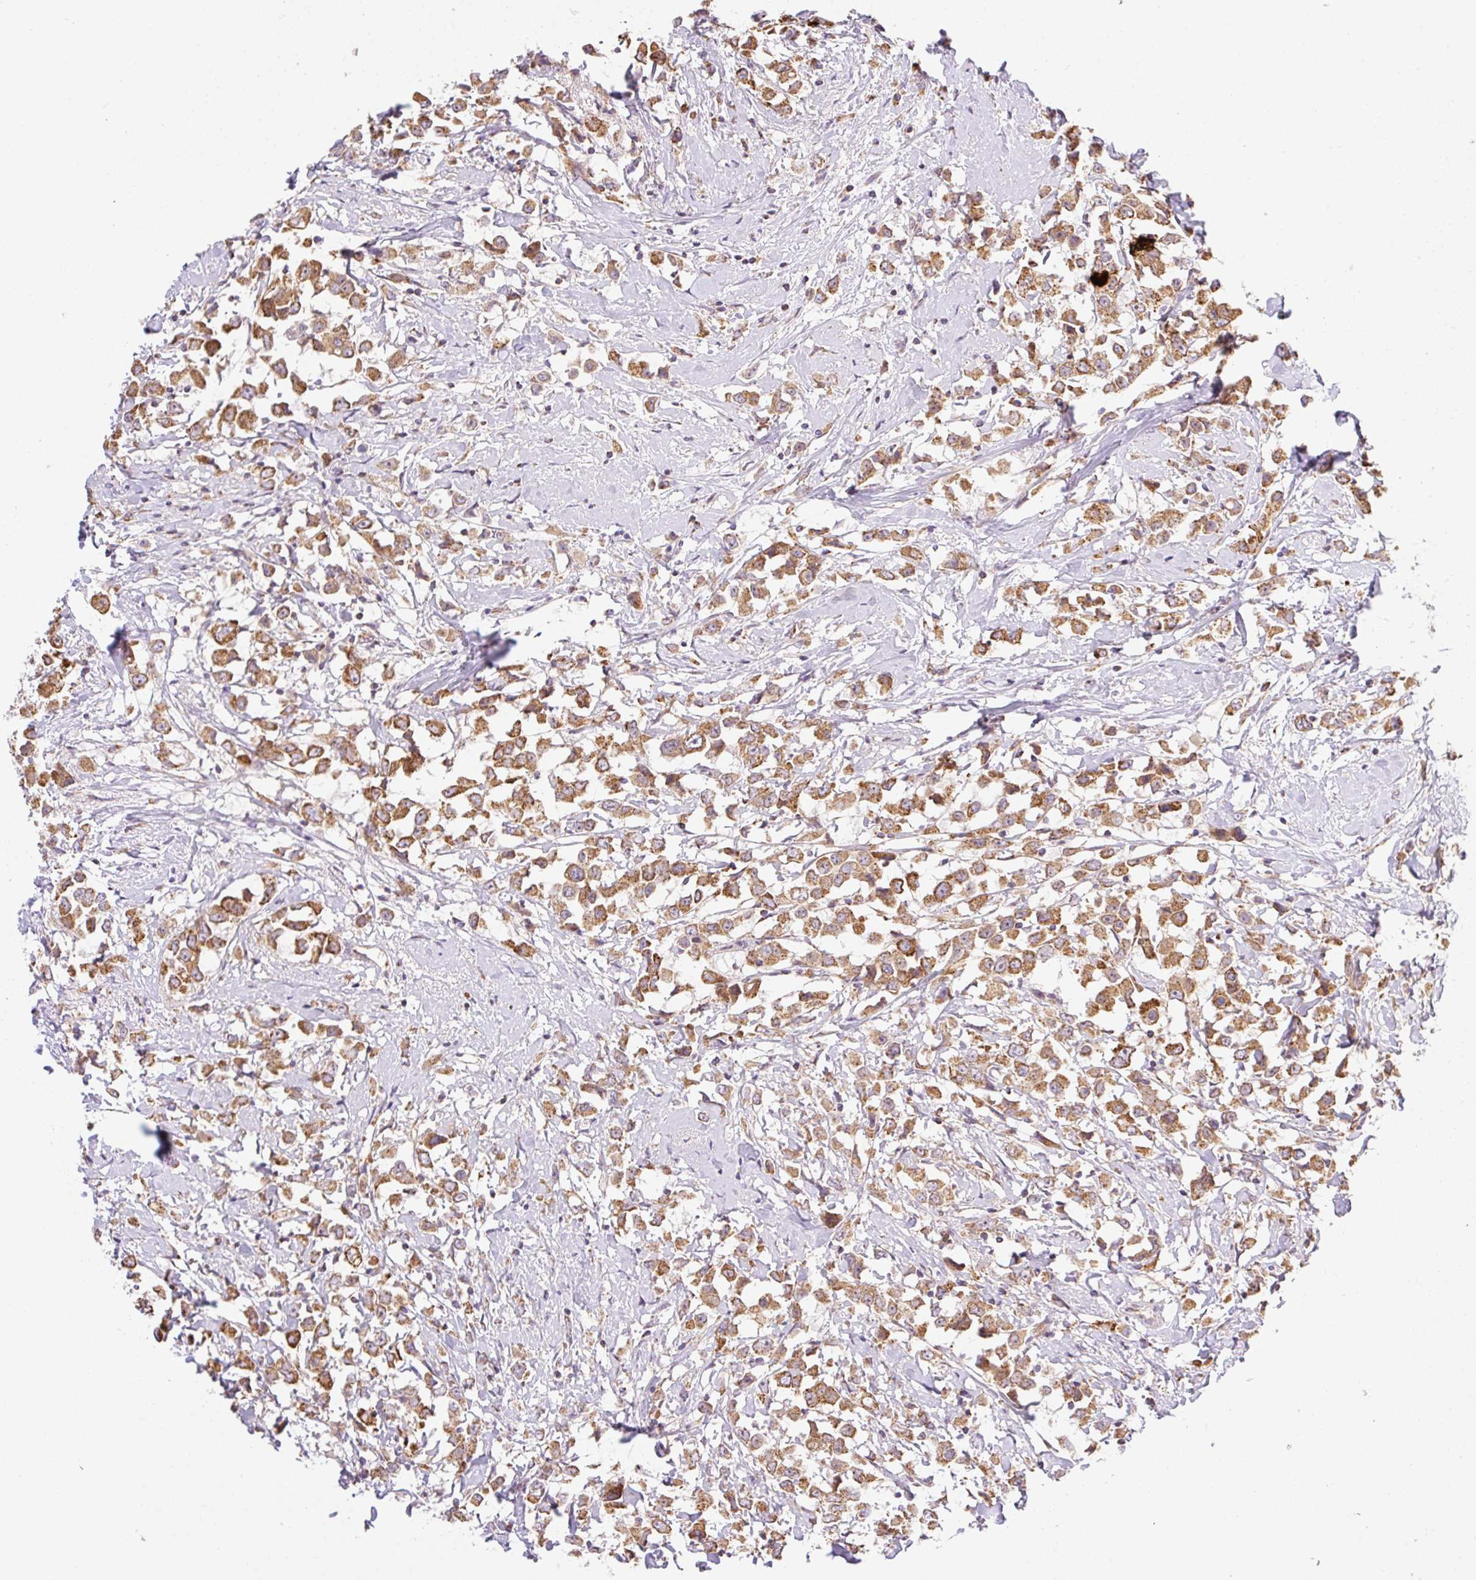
{"staining": {"intensity": "strong", "quantity": ">75%", "location": "cytoplasmic/membranous"}, "tissue": "breast cancer", "cell_type": "Tumor cells", "image_type": "cancer", "snomed": [{"axis": "morphology", "description": "Duct carcinoma"}, {"axis": "topography", "description": "Breast"}], "caption": "Human breast cancer (infiltrating ductal carcinoma) stained with a protein marker exhibits strong staining in tumor cells.", "gene": "GOSR2", "patient": {"sex": "female", "age": 61}}